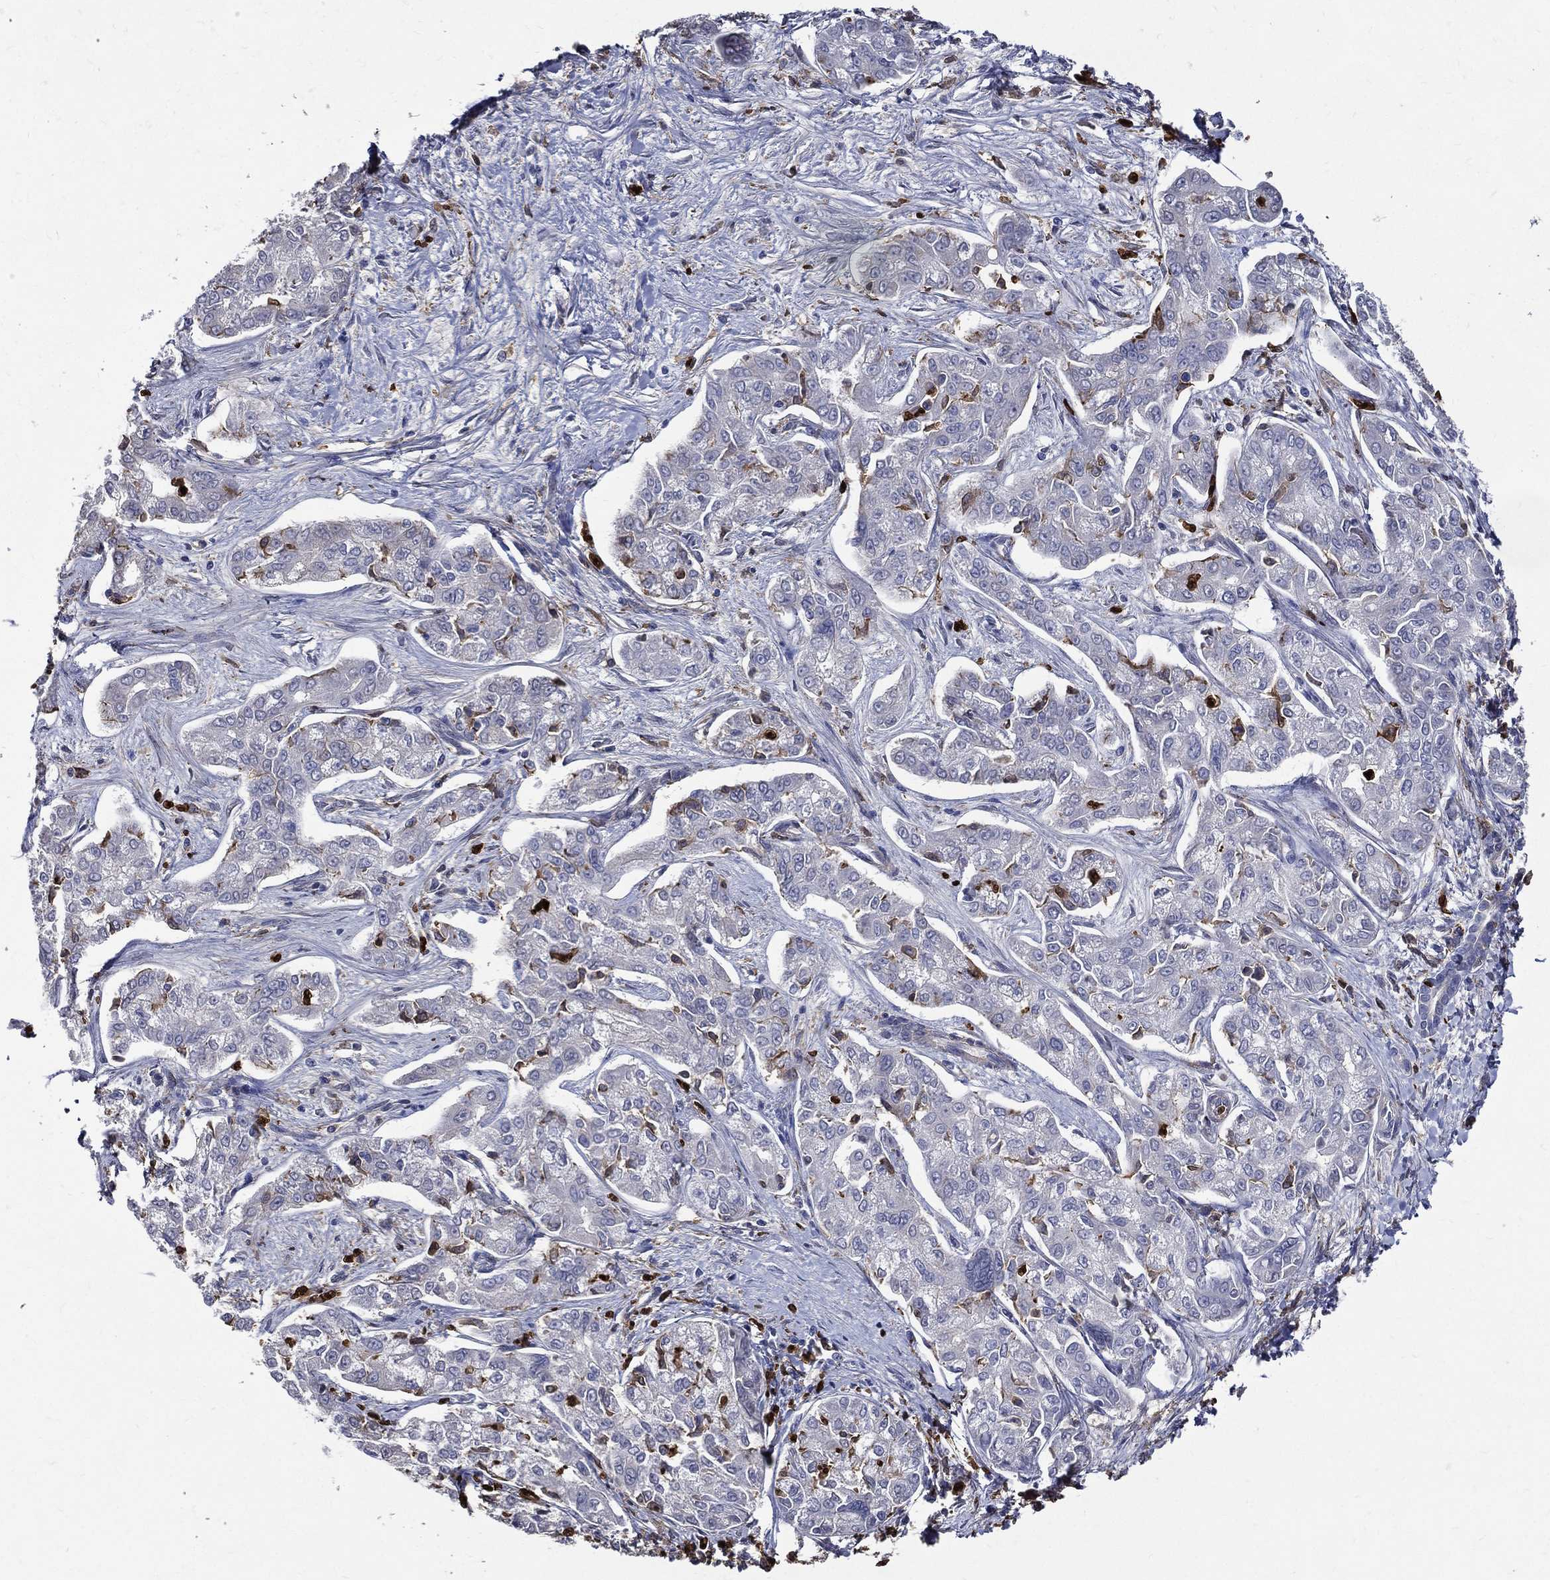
{"staining": {"intensity": "negative", "quantity": "none", "location": "none"}, "tissue": "liver cancer", "cell_type": "Tumor cells", "image_type": "cancer", "snomed": [{"axis": "morphology", "description": "Cholangiocarcinoma"}, {"axis": "topography", "description": "Liver"}], "caption": "Histopathology image shows no protein expression in tumor cells of cholangiocarcinoma (liver) tissue.", "gene": "GPR171", "patient": {"sex": "female", "age": 47}}